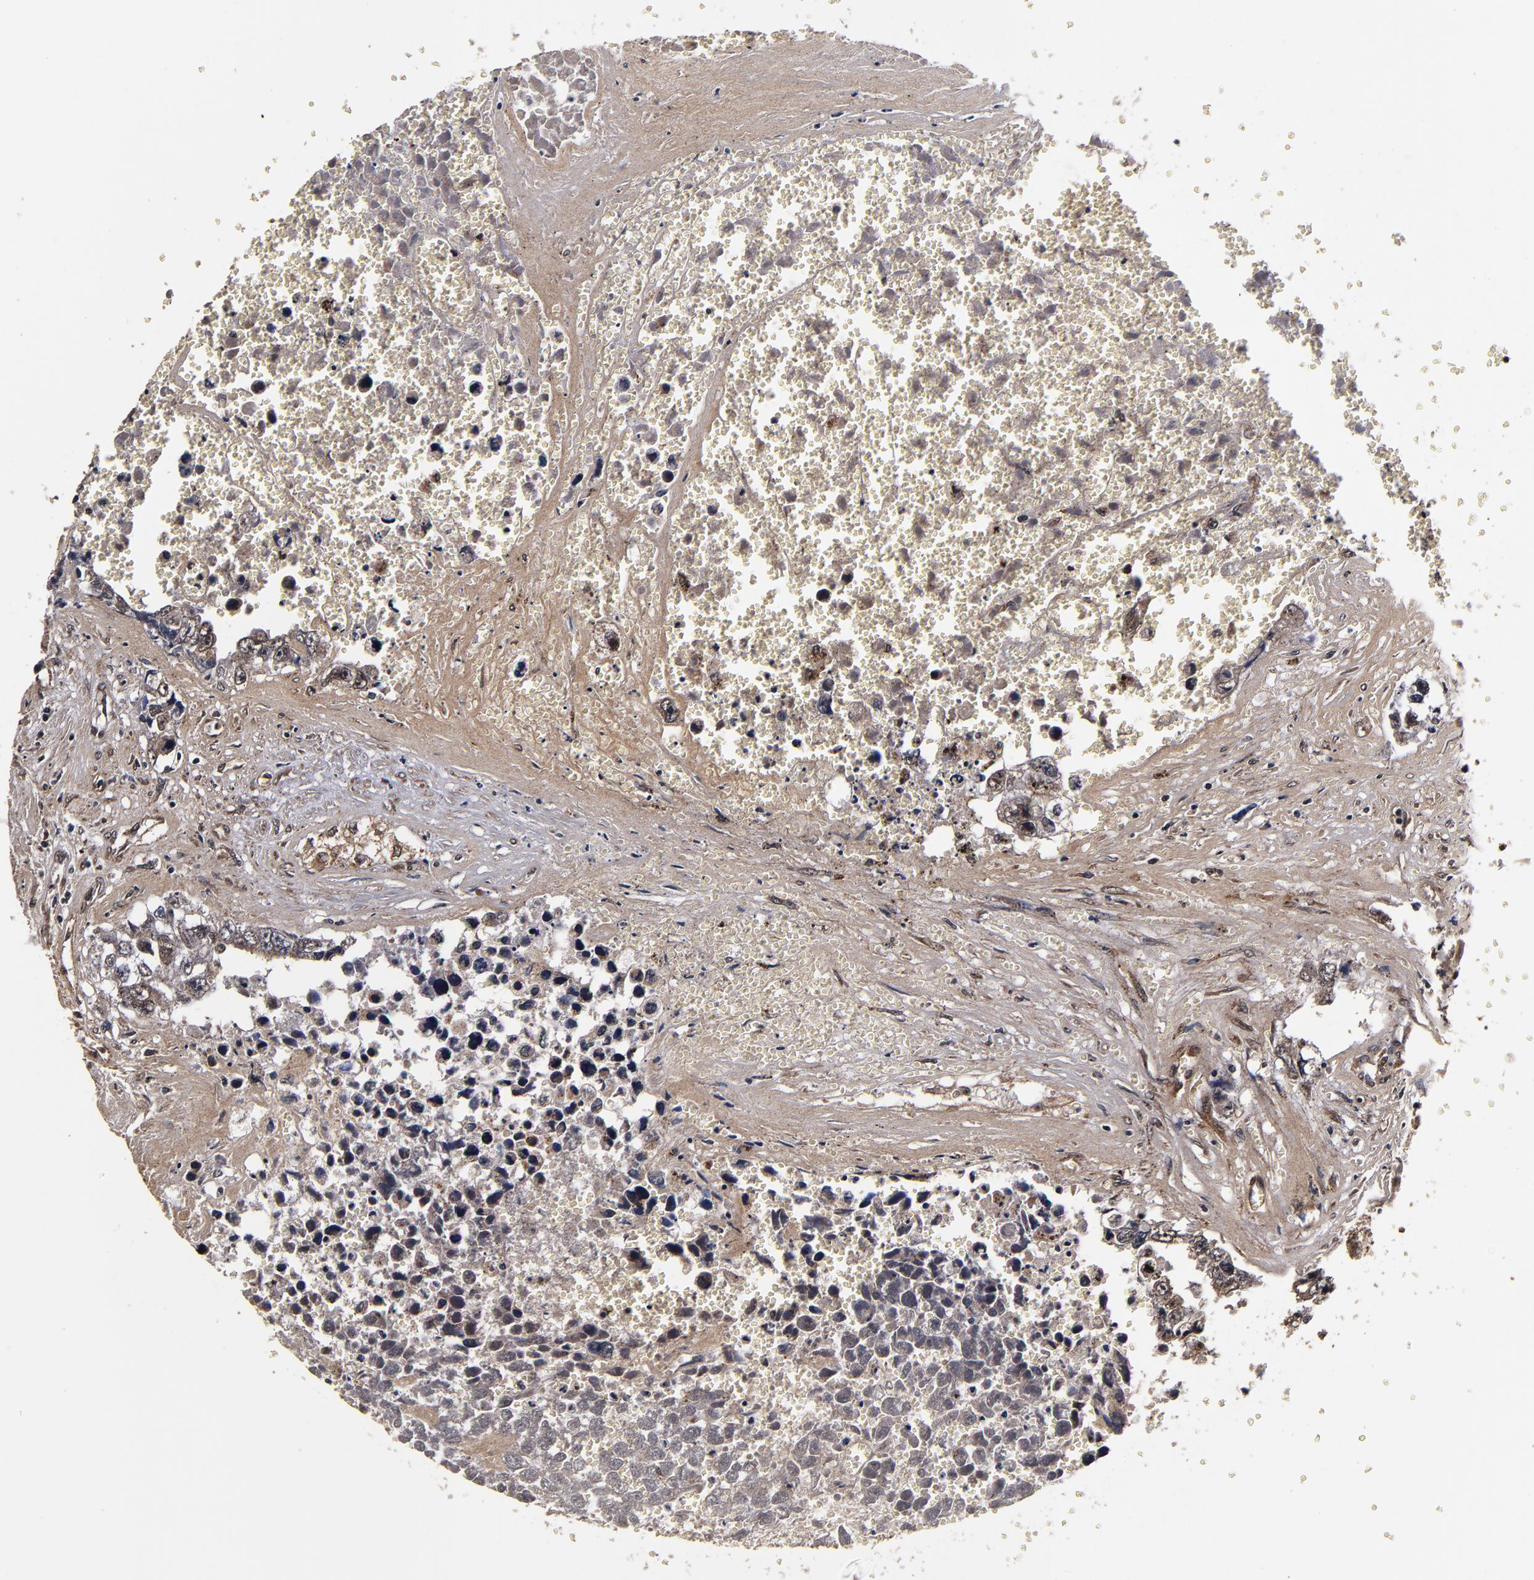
{"staining": {"intensity": "moderate", "quantity": ">75%", "location": "cytoplasmic/membranous,nuclear"}, "tissue": "testis cancer", "cell_type": "Tumor cells", "image_type": "cancer", "snomed": [{"axis": "morphology", "description": "Carcinoma, Embryonal, NOS"}, {"axis": "topography", "description": "Testis"}], "caption": "Immunohistochemical staining of testis embryonal carcinoma exhibits medium levels of moderate cytoplasmic/membranous and nuclear protein positivity in approximately >75% of tumor cells. (Stains: DAB (3,3'-diaminobenzidine) in brown, nuclei in blue, Microscopy: brightfield microscopy at high magnification).", "gene": "MMP15", "patient": {"sex": "male", "age": 31}}